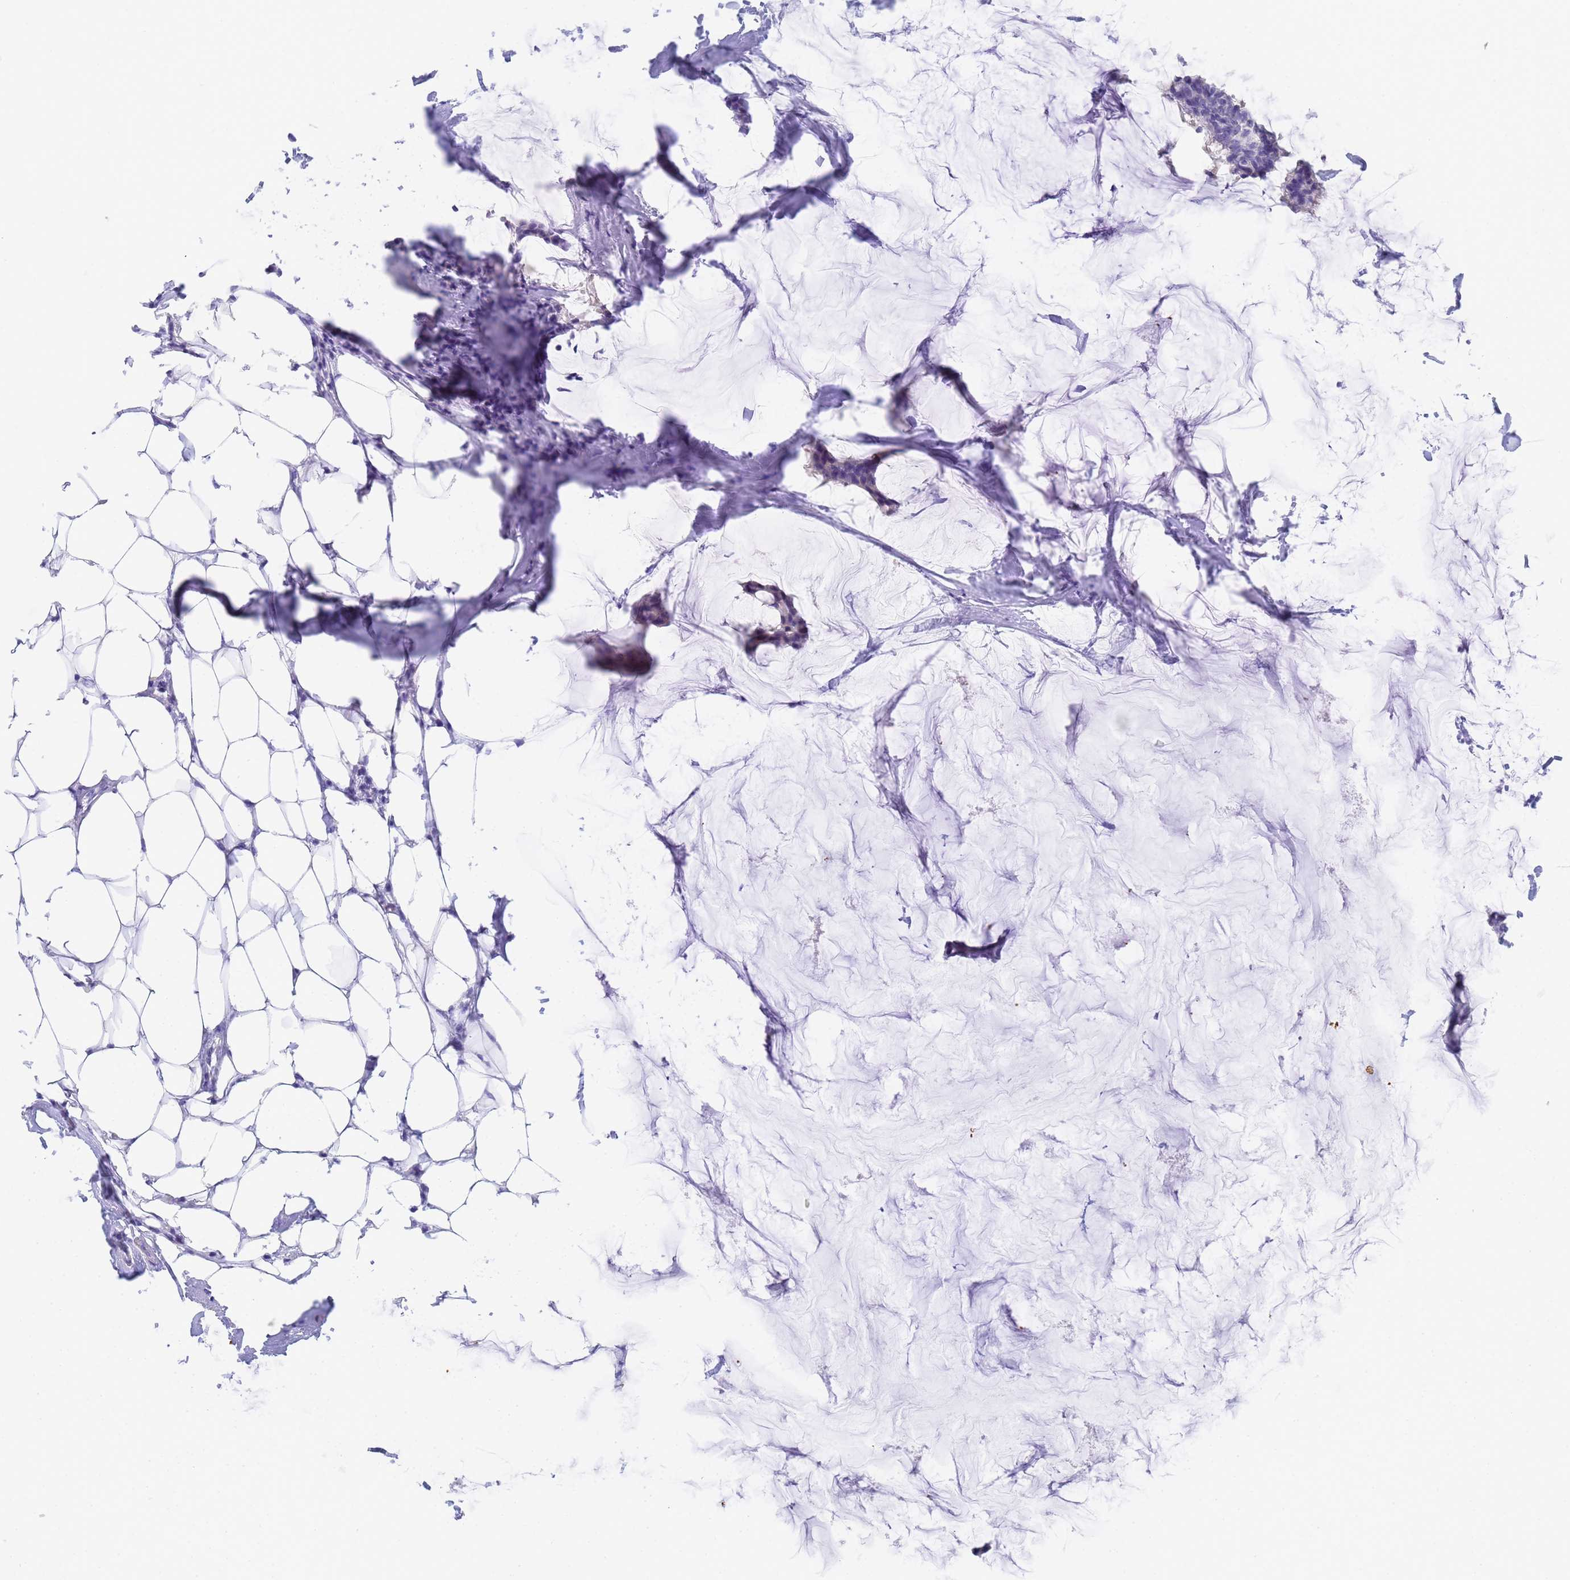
{"staining": {"intensity": "negative", "quantity": "none", "location": "none"}, "tissue": "breast cancer", "cell_type": "Tumor cells", "image_type": "cancer", "snomed": [{"axis": "morphology", "description": "Duct carcinoma"}, {"axis": "topography", "description": "Breast"}], "caption": "Tumor cells show no significant protein positivity in breast cancer.", "gene": "STATH", "patient": {"sex": "female", "age": 93}}